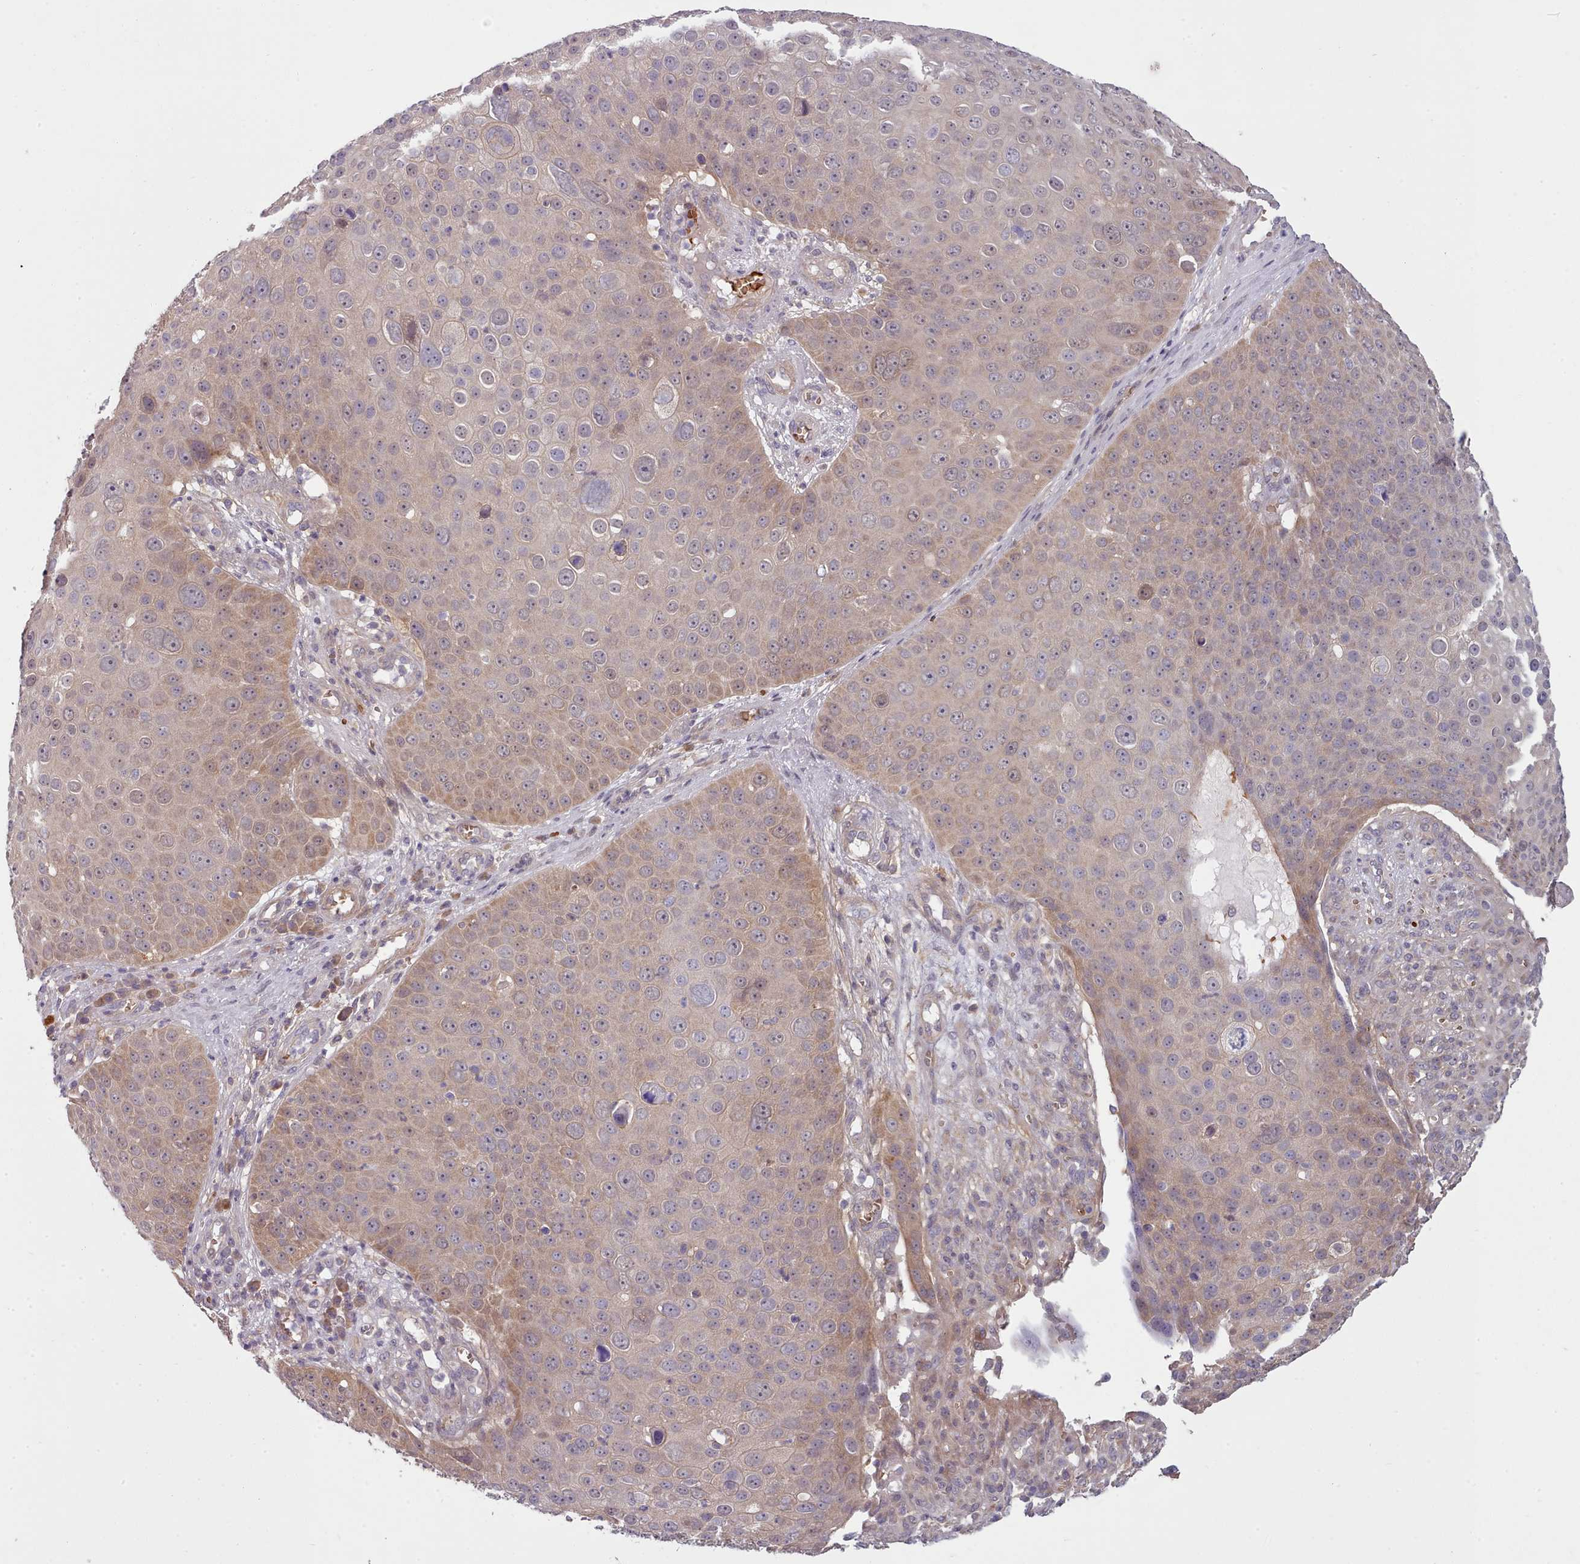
{"staining": {"intensity": "moderate", "quantity": "25%-75%", "location": "cytoplasmic/membranous,nuclear"}, "tissue": "skin cancer", "cell_type": "Tumor cells", "image_type": "cancer", "snomed": [{"axis": "morphology", "description": "Squamous cell carcinoma, NOS"}, {"axis": "topography", "description": "Skin"}], "caption": "Immunohistochemistry (IHC) histopathology image of human skin squamous cell carcinoma stained for a protein (brown), which exhibits medium levels of moderate cytoplasmic/membranous and nuclear expression in about 25%-75% of tumor cells.", "gene": "CLNS1A", "patient": {"sex": "male", "age": 71}}